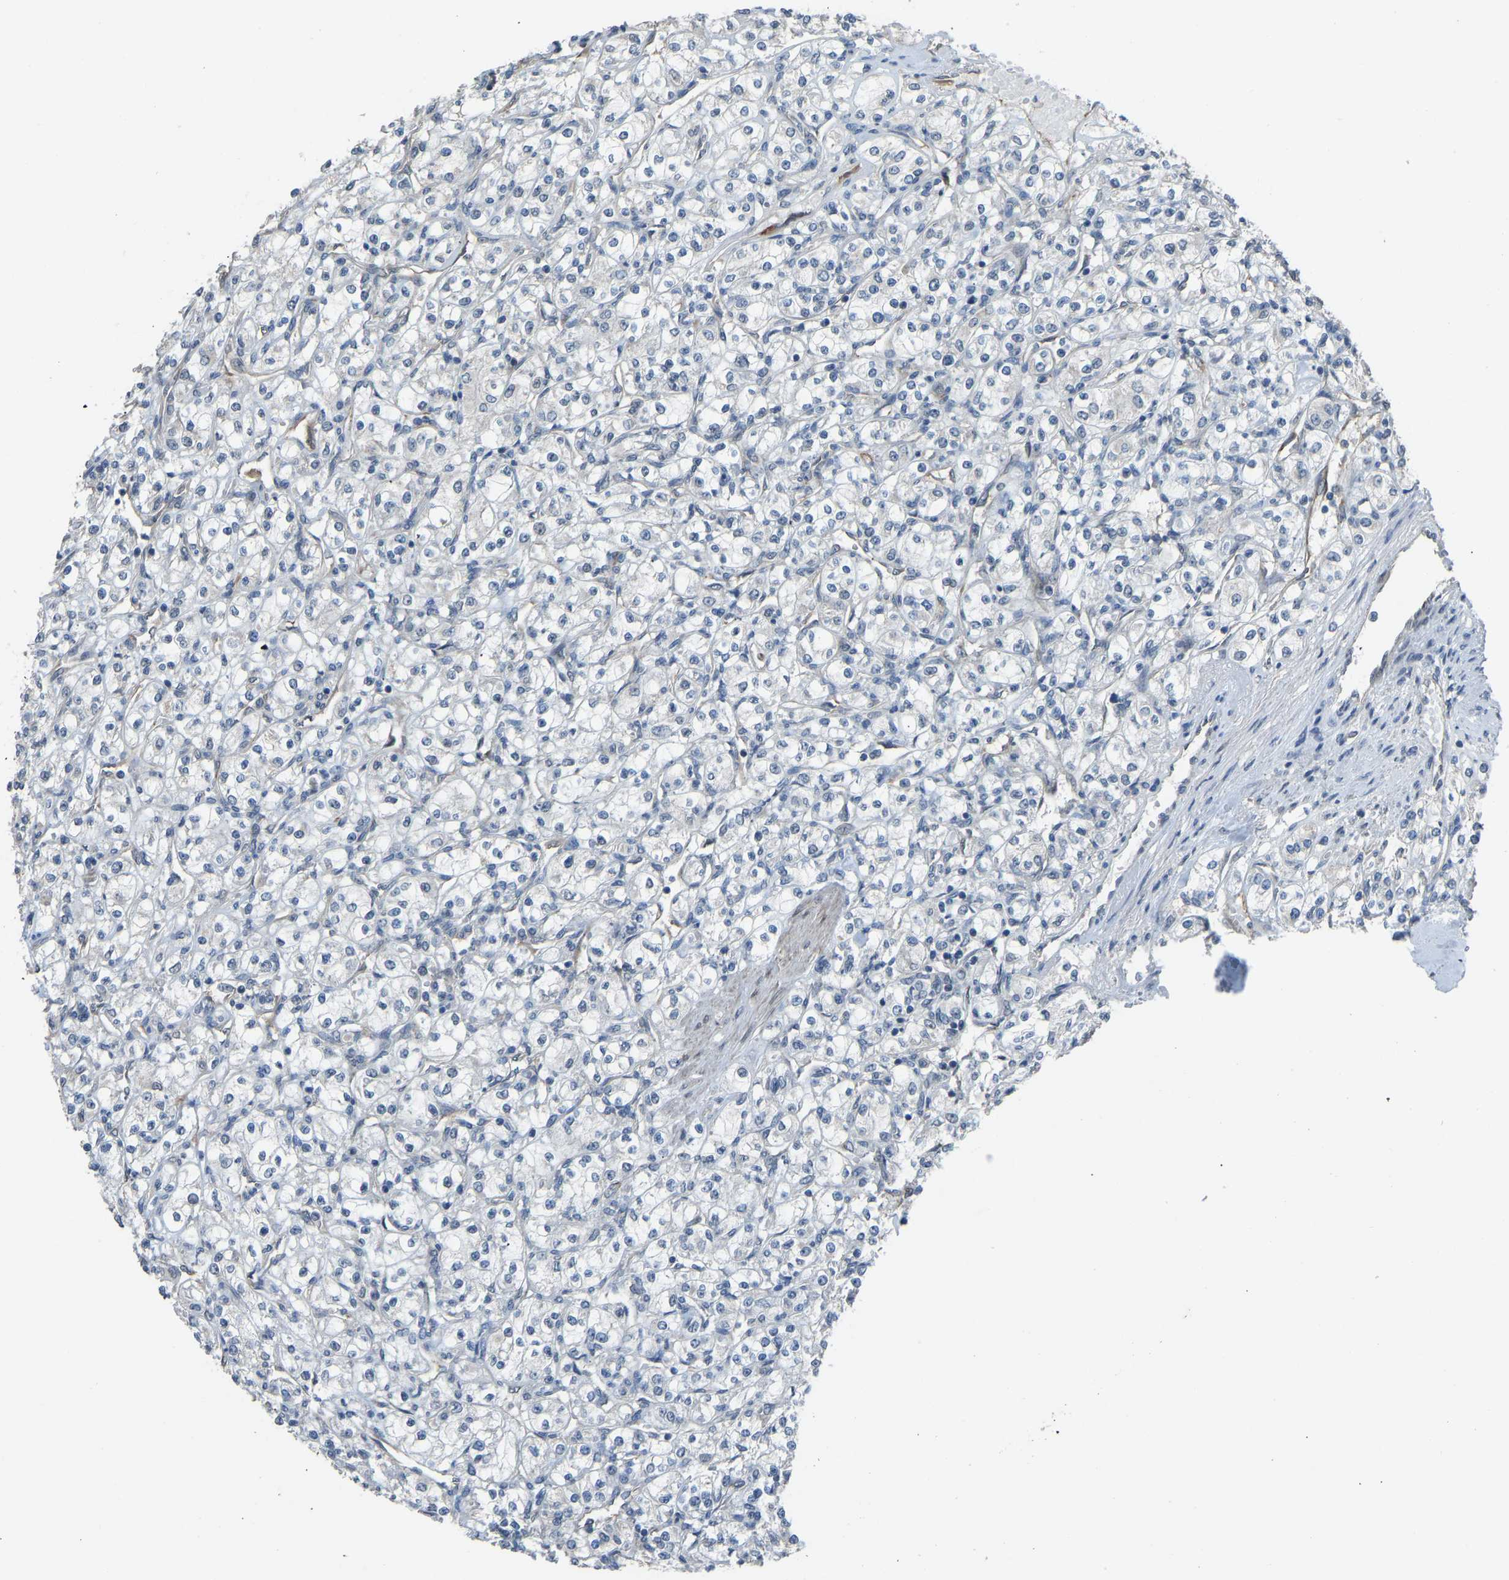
{"staining": {"intensity": "negative", "quantity": "none", "location": "none"}, "tissue": "renal cancer", "cell_type": "Tumor cells", "image_type": "cancer", "snomed": [{"axis": "morphology", "description": "Adenocarcinoma, NOS"}, {"axis": "topography", "description": "Kidney"}], "caption": "Tumor cells are negative for protein expression in human renal cancer (adenocarcinoma).", "gene": "KPNA6", "patient": {"sex": "male", "age": 77}}